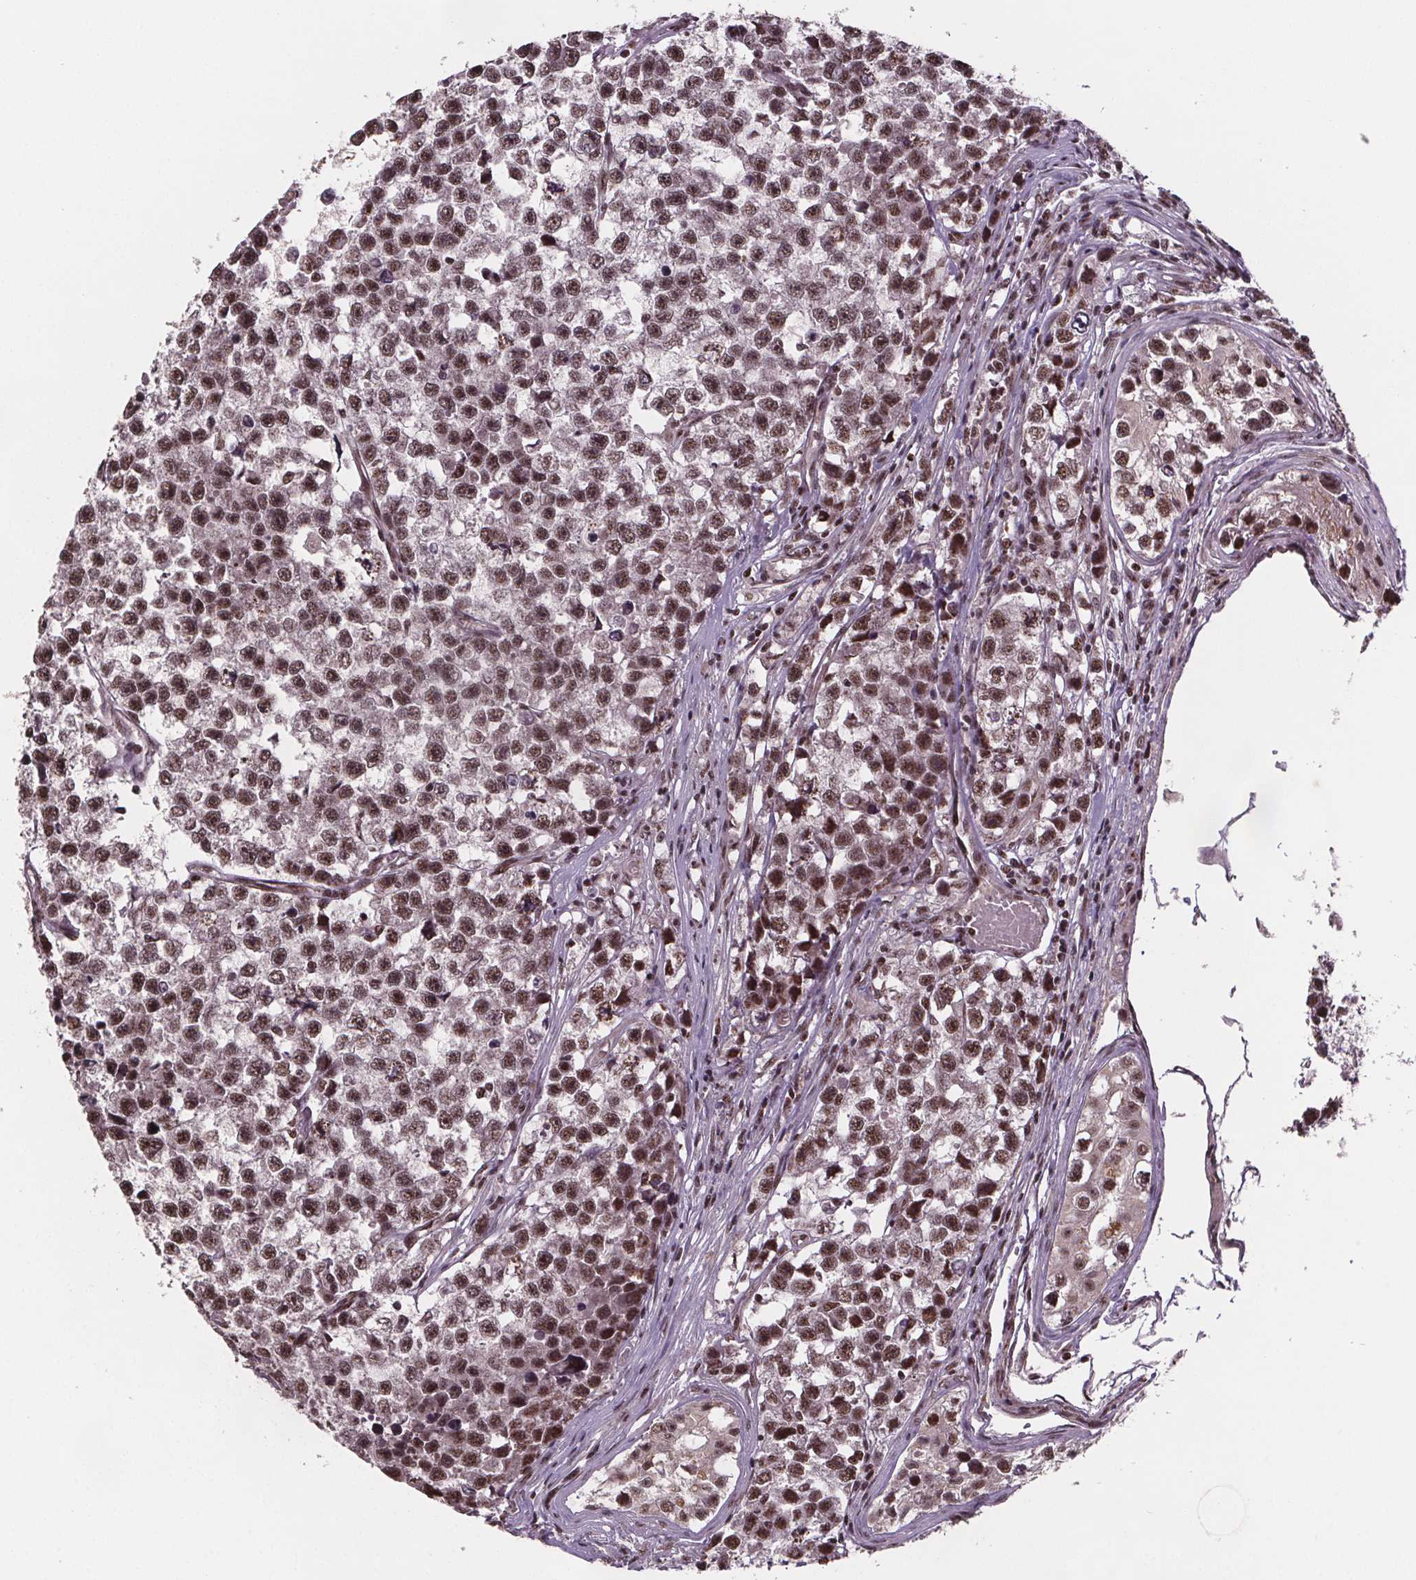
{"staining": {"intensity": "moderate", "quantity": ">75%", "location": "nuclear"}, "tissue": "testis cancer", "cell_type": "Tumor cells", "image_type": "cancer", "snomed": [{"axis": "morphology", "description": "Seminoma, NOS"}, {"axis": "topography", "description": "Testis"}], "caption": "Testis cancer (seminoma) stained with a protein marker displays moderate staining in tumor cells.", "gene": "JARID2", "patient": {"sex": "male", "age": 26}}